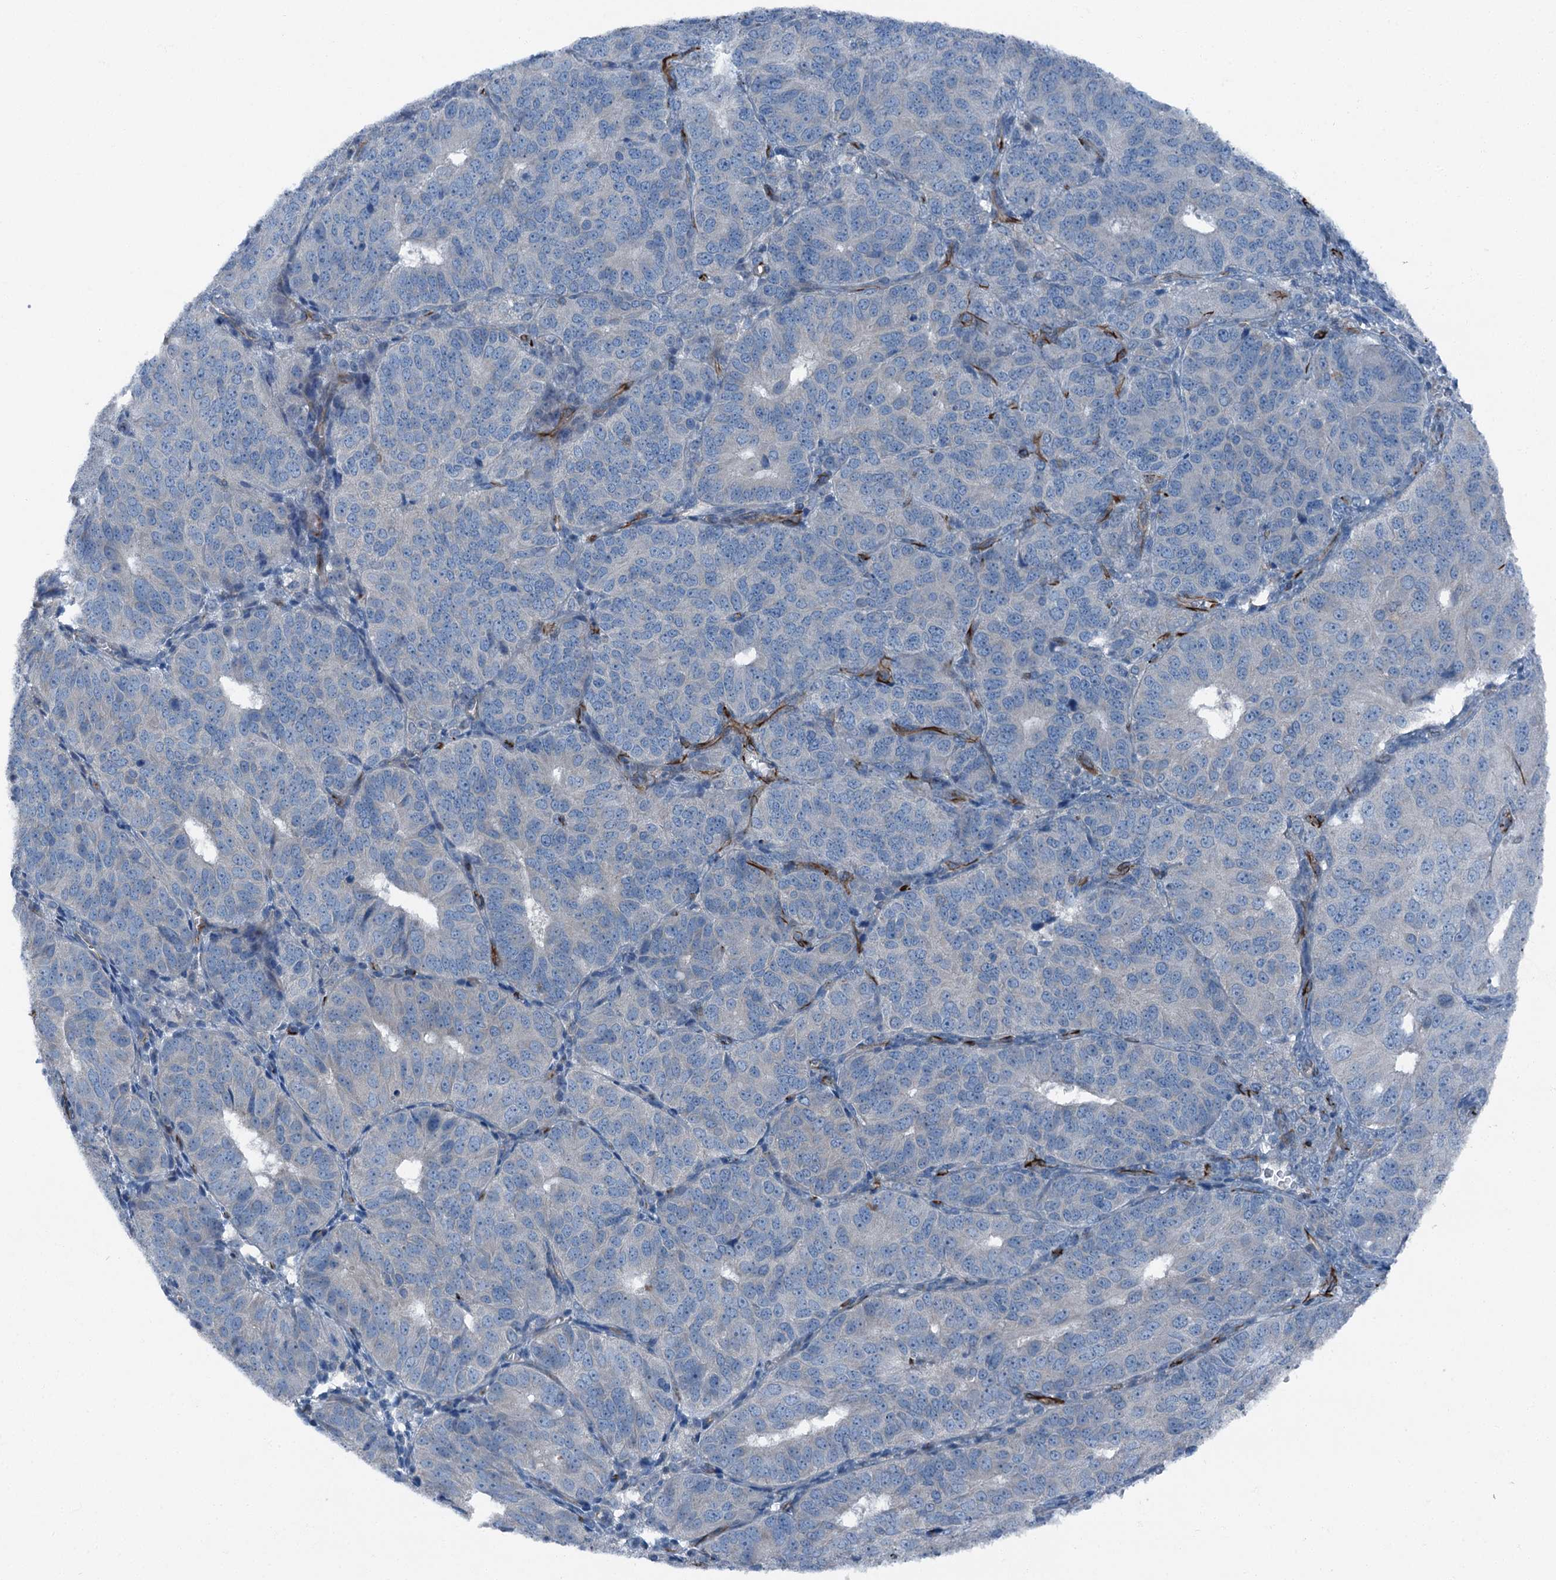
{"staining": {"intensity": "negative", "quantity": "none", "location": "none"}, "tissue": "ovarian cancer", "cell_type": "Tumor cells", "image_type": "cancer", "snomed": [{"axis": "morphology", "description": "Carcinoma, endometroid"}, {"axis": "topography", "description": "Ovary"}], "caption": "DAB (3,3'-diaminobenzidine) immunohistochemical staining of ovarian cancer (endometroid carcinoma) shows no significant positivity in tumor cells.", "gene": "AXL", "patient": {"sex": "female", "age": 51}}